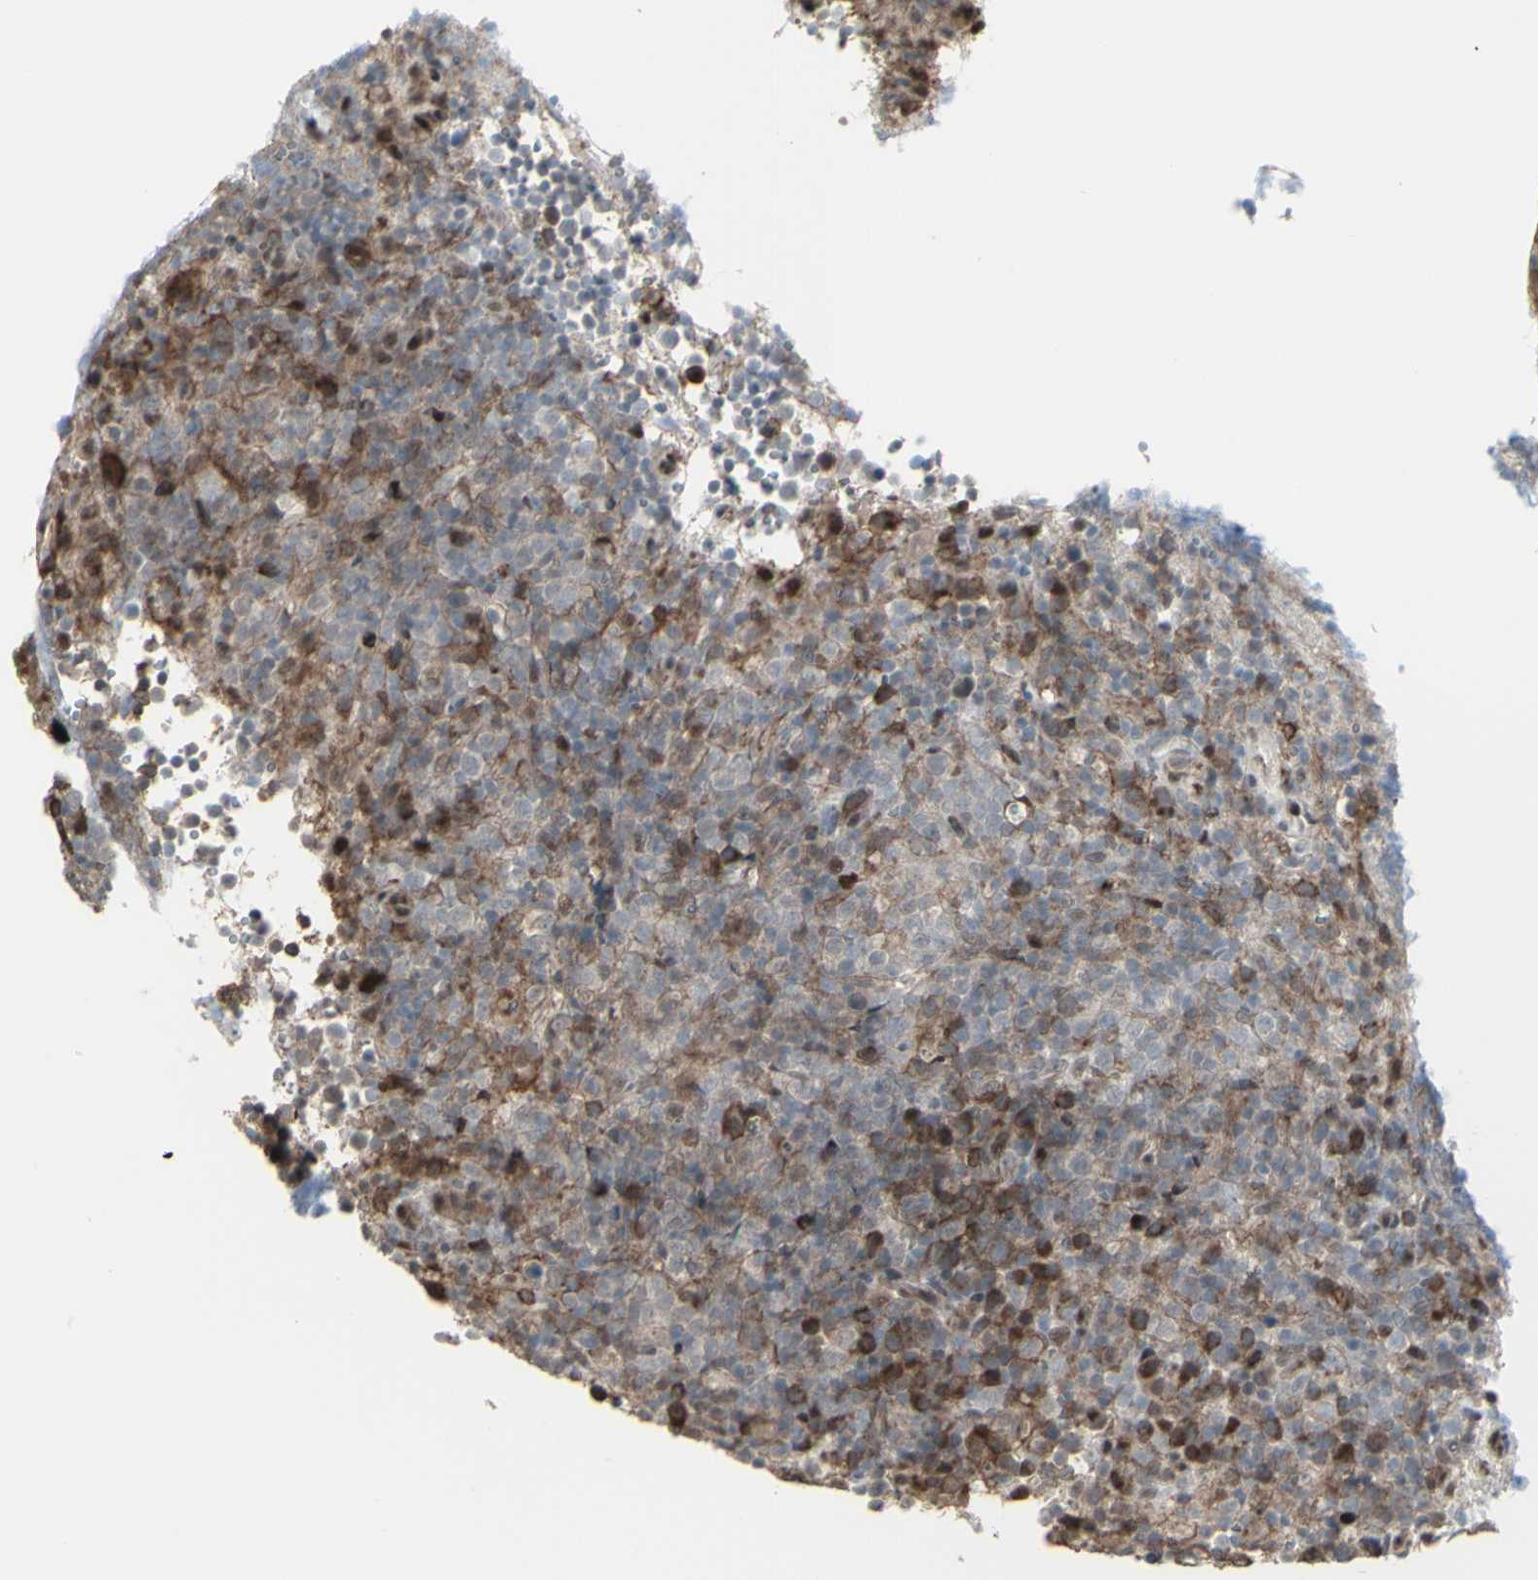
{"staining": {"intensity": "negative", "quantity": "none", "location": "none"}, "tissue": "lymphoma", "cell_type": "Tumor cells", "image_type": "cancer", "snomed": [{"axis": "morphology", "description": "Malignant lymphoma, non-Hodgkin's type, High grade"}, {"axis": "topography", "description": "Lymph node"}], "caption": "Immunohistochemistry histopathology image of lymphoma stained for a protein (brown), which shows no staining in tumor cells.", "gene": "CD33", "patient": {"sex": "female", "age": 76}}